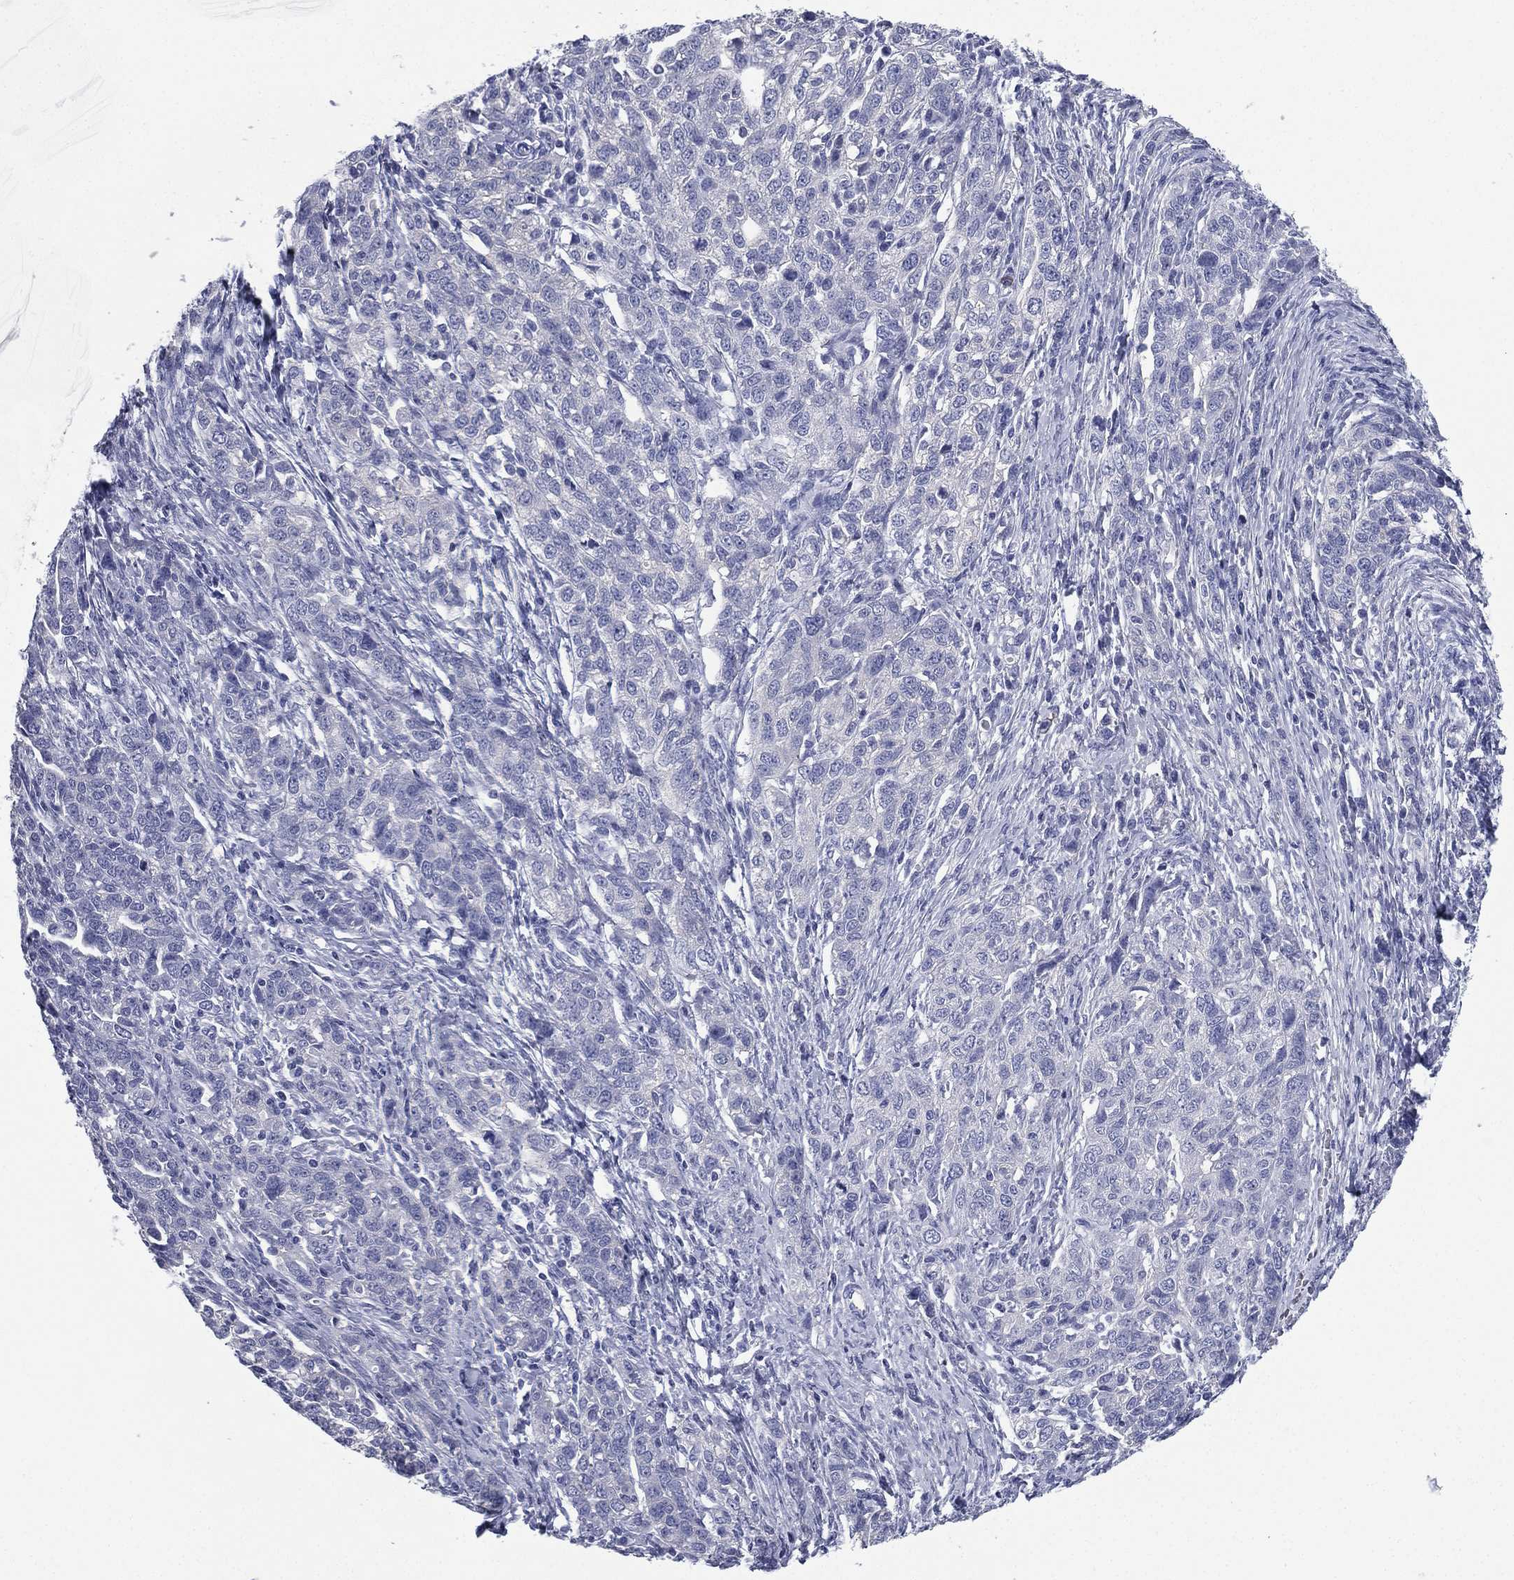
{"staining": {"intensity": "negative", "quantity": "none", "location": "none"}, "tissue": "ovarian cancer", "cell_type": "Tumor cells", "image_type": "cancer", "snomed": [{"axis": "morphology", "description": "Cystadenocarcinoma, serous, NOS"}, {"axis": "topography", "description": "Ovary"}], "caption": "Tumor cells are negative for protein expression in human ovarian serous cystadenocarcinoma.", "gene": "FCER2", "patient": {"sex": "female", "age": 71}}